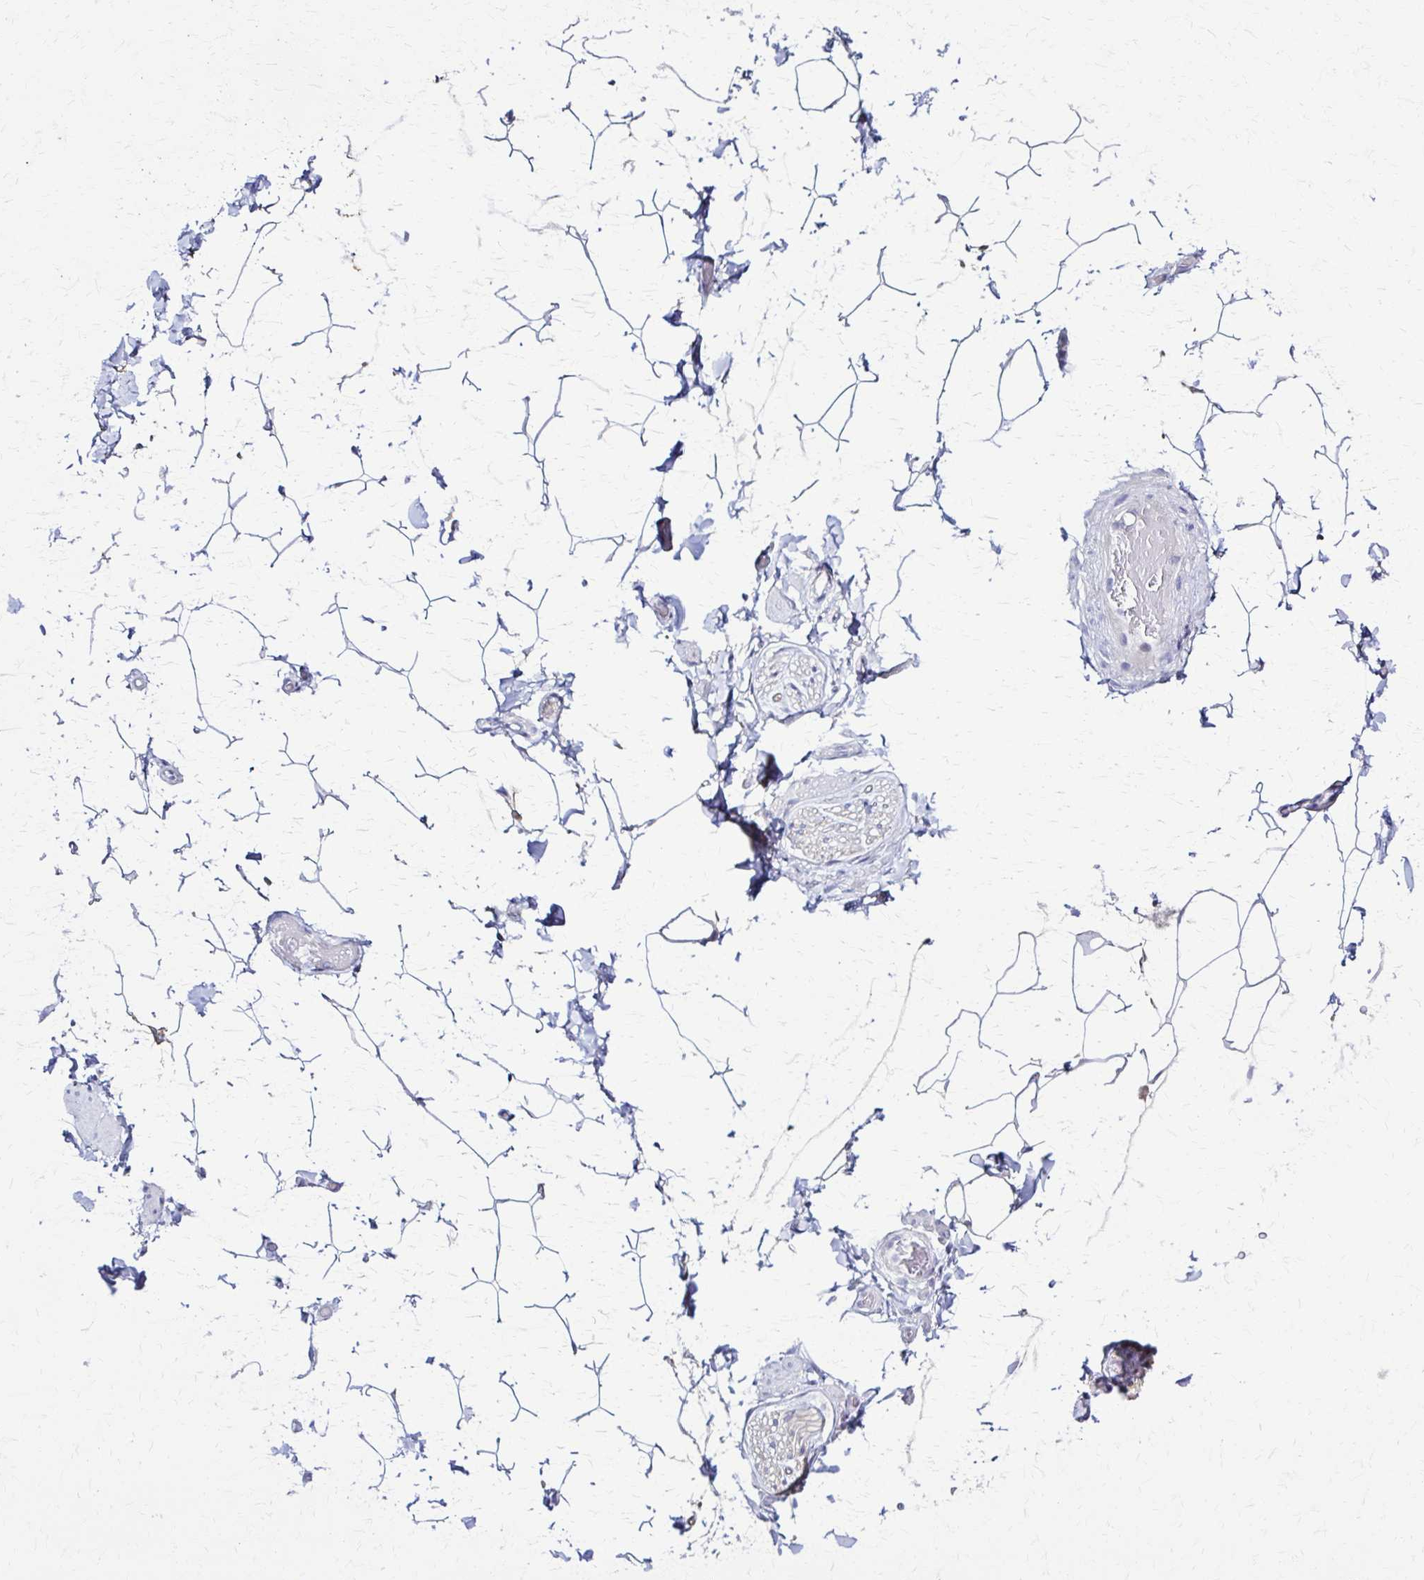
{"staining": {"intensity": "negative", "quantity": "none", "location": "none"}, "tissue": "adipose tissue", "cell_type": "Adipocytes", "image_type": "normal", "snomed": [{"axis": "morphology", "description": "Normal tissue, NOS"}, {"axis": "topography", "description": "Epididymis"}, {"axis": "topography", "description": "Peripheral nerve tissue"}], "caption": "Adipocytes are negative for protein expression in benign human adipose tissue. (DAB (3,3'-diaminobenzidine) immunohistochemistry (IHC), high magnification).", "gene": "RHOBTB2", "patient": {"sex": "male", "age": 32}}